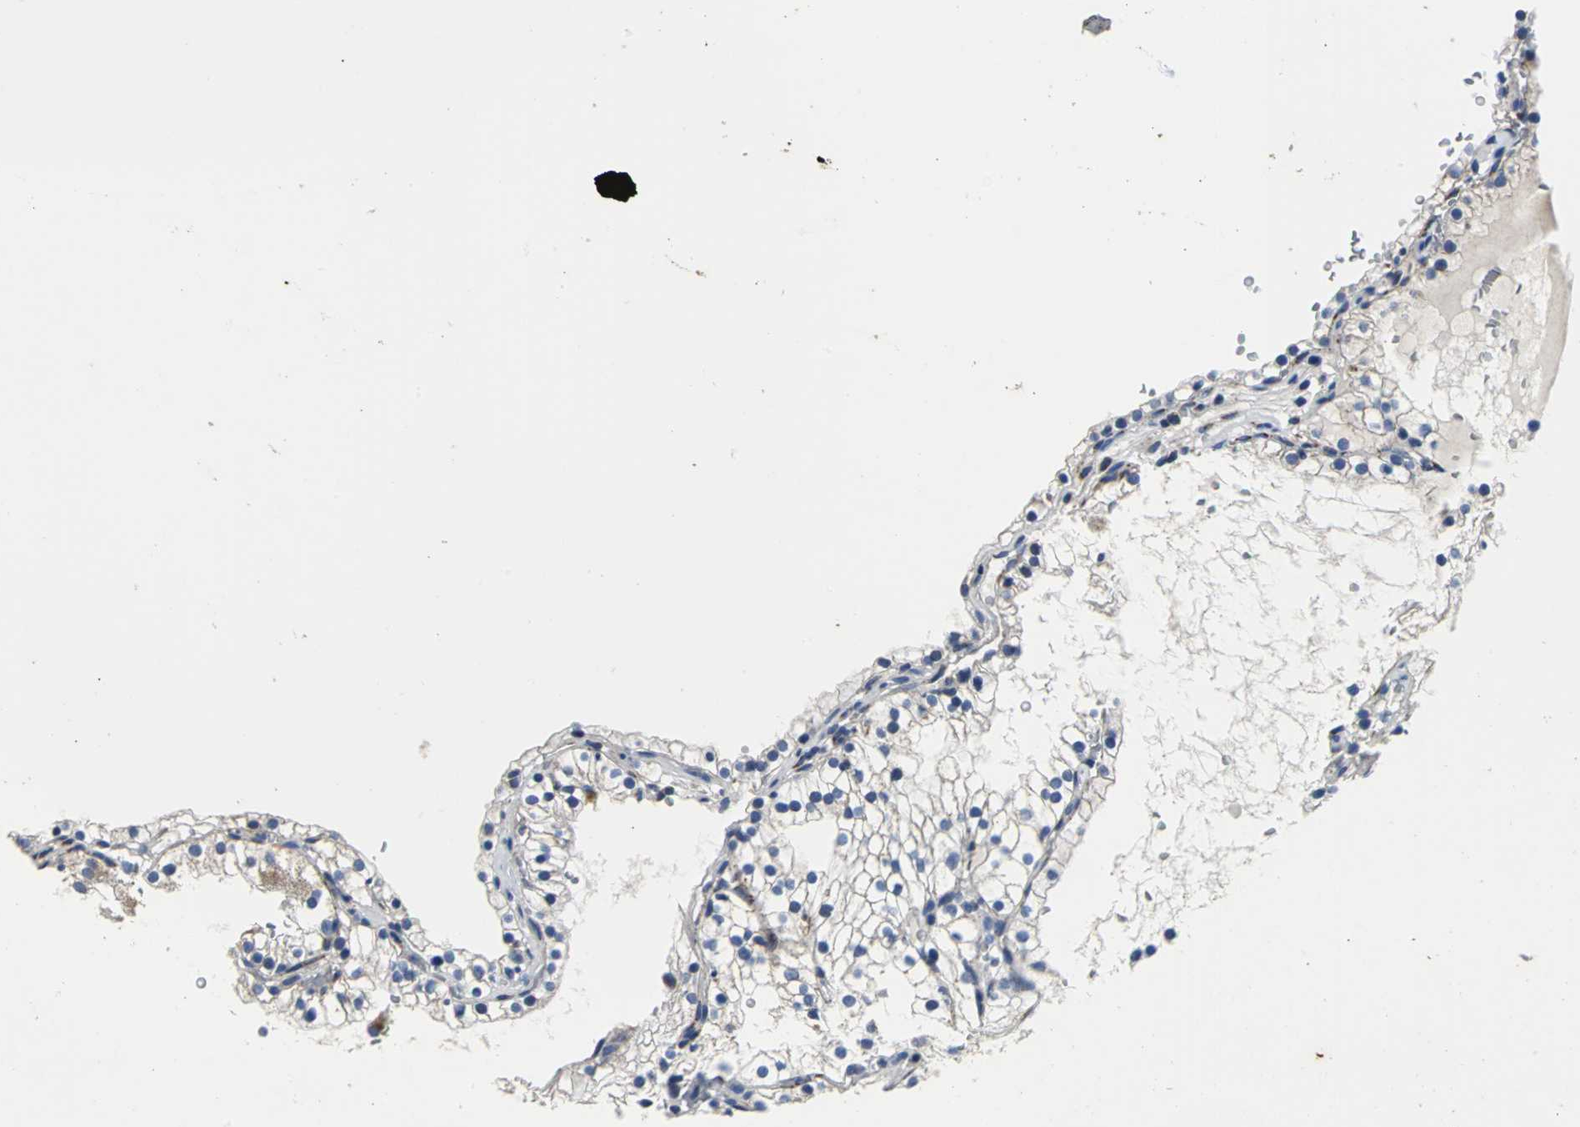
{"staining": {"intensity": "negative", "quantity": "none", "location": "none"}, "tissue": "renal cancer", "cell_type": "Tumor cells", "image_type": "cancer", "snomed": [{"axis": "morphology", "description": "Adenocarcinoma, NOS"}, {"axis": "topography", "description": "Kidney"}], "caption": "There is no significant positivity in tumor cells of adenocarcinoma (renal).", "gene": "IFI6", "patient": {"sex": "female", "age": 41}}